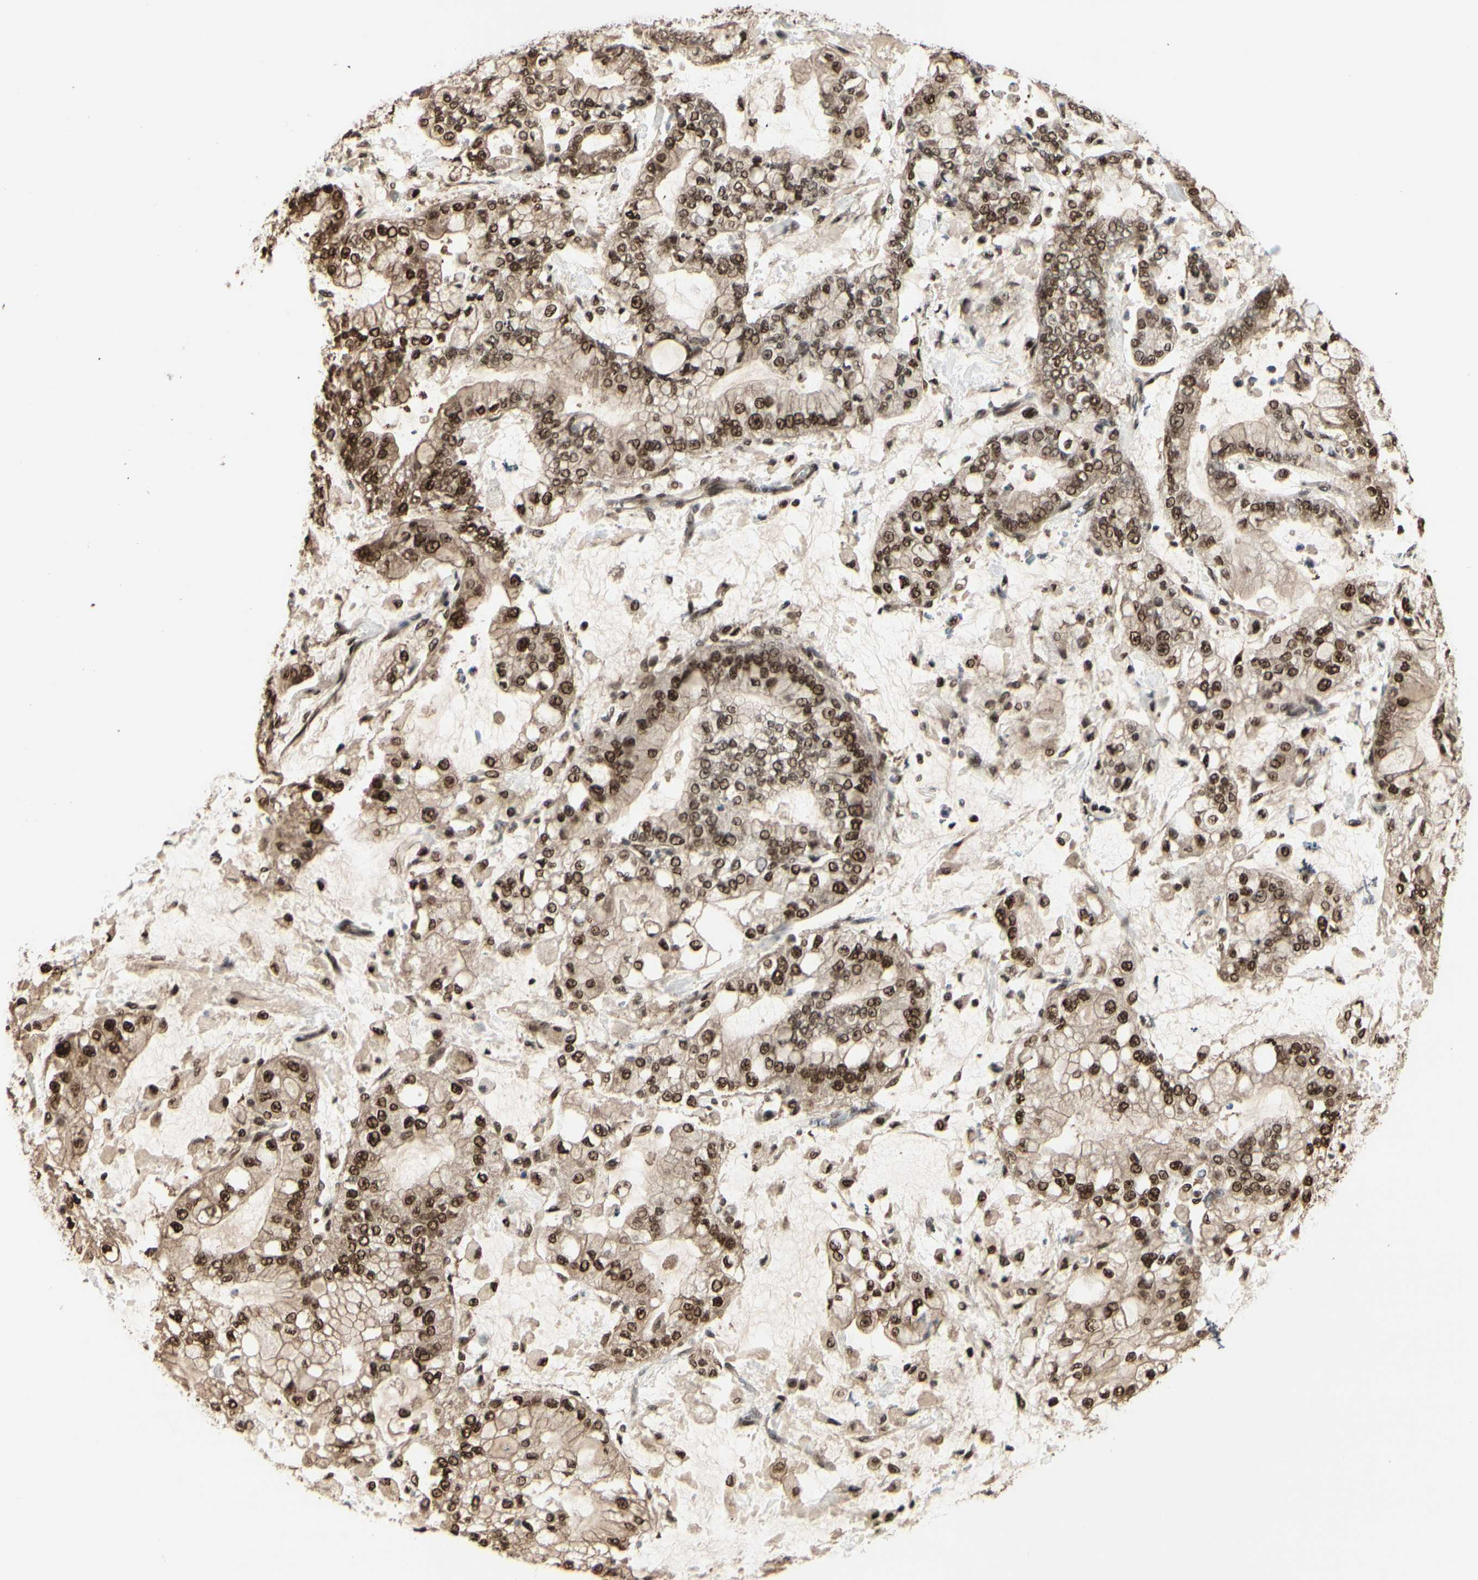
{"staining": {"intensity": "strong", "quantity": ">75%", "location": "cytoplasmic/membranous,nuclear"}, "tissue": "stomach cancer", "cell_type": "Tumor cells", "image_type": "cancer", "snomed": [{"axis": "morphology", "description": "Normal tissue, NOS"}, {"axis": "morphology", "description": "Adenocarcinoma, NOS"}, {"axis": "topography", "description": "Stomach, upper"}, {"axis": "topography", "description": "Stomach"}], "caption": "An immunohistochemistry micrograph of tumor tissue is shown. Protein staining in brown highlights strong cytoplasmic/membranous and nuclear positivity in stomach adenocarcinoma within tumor cells.", "gene": "HSF1", "patient": {"sex": "male", "age": 76}}